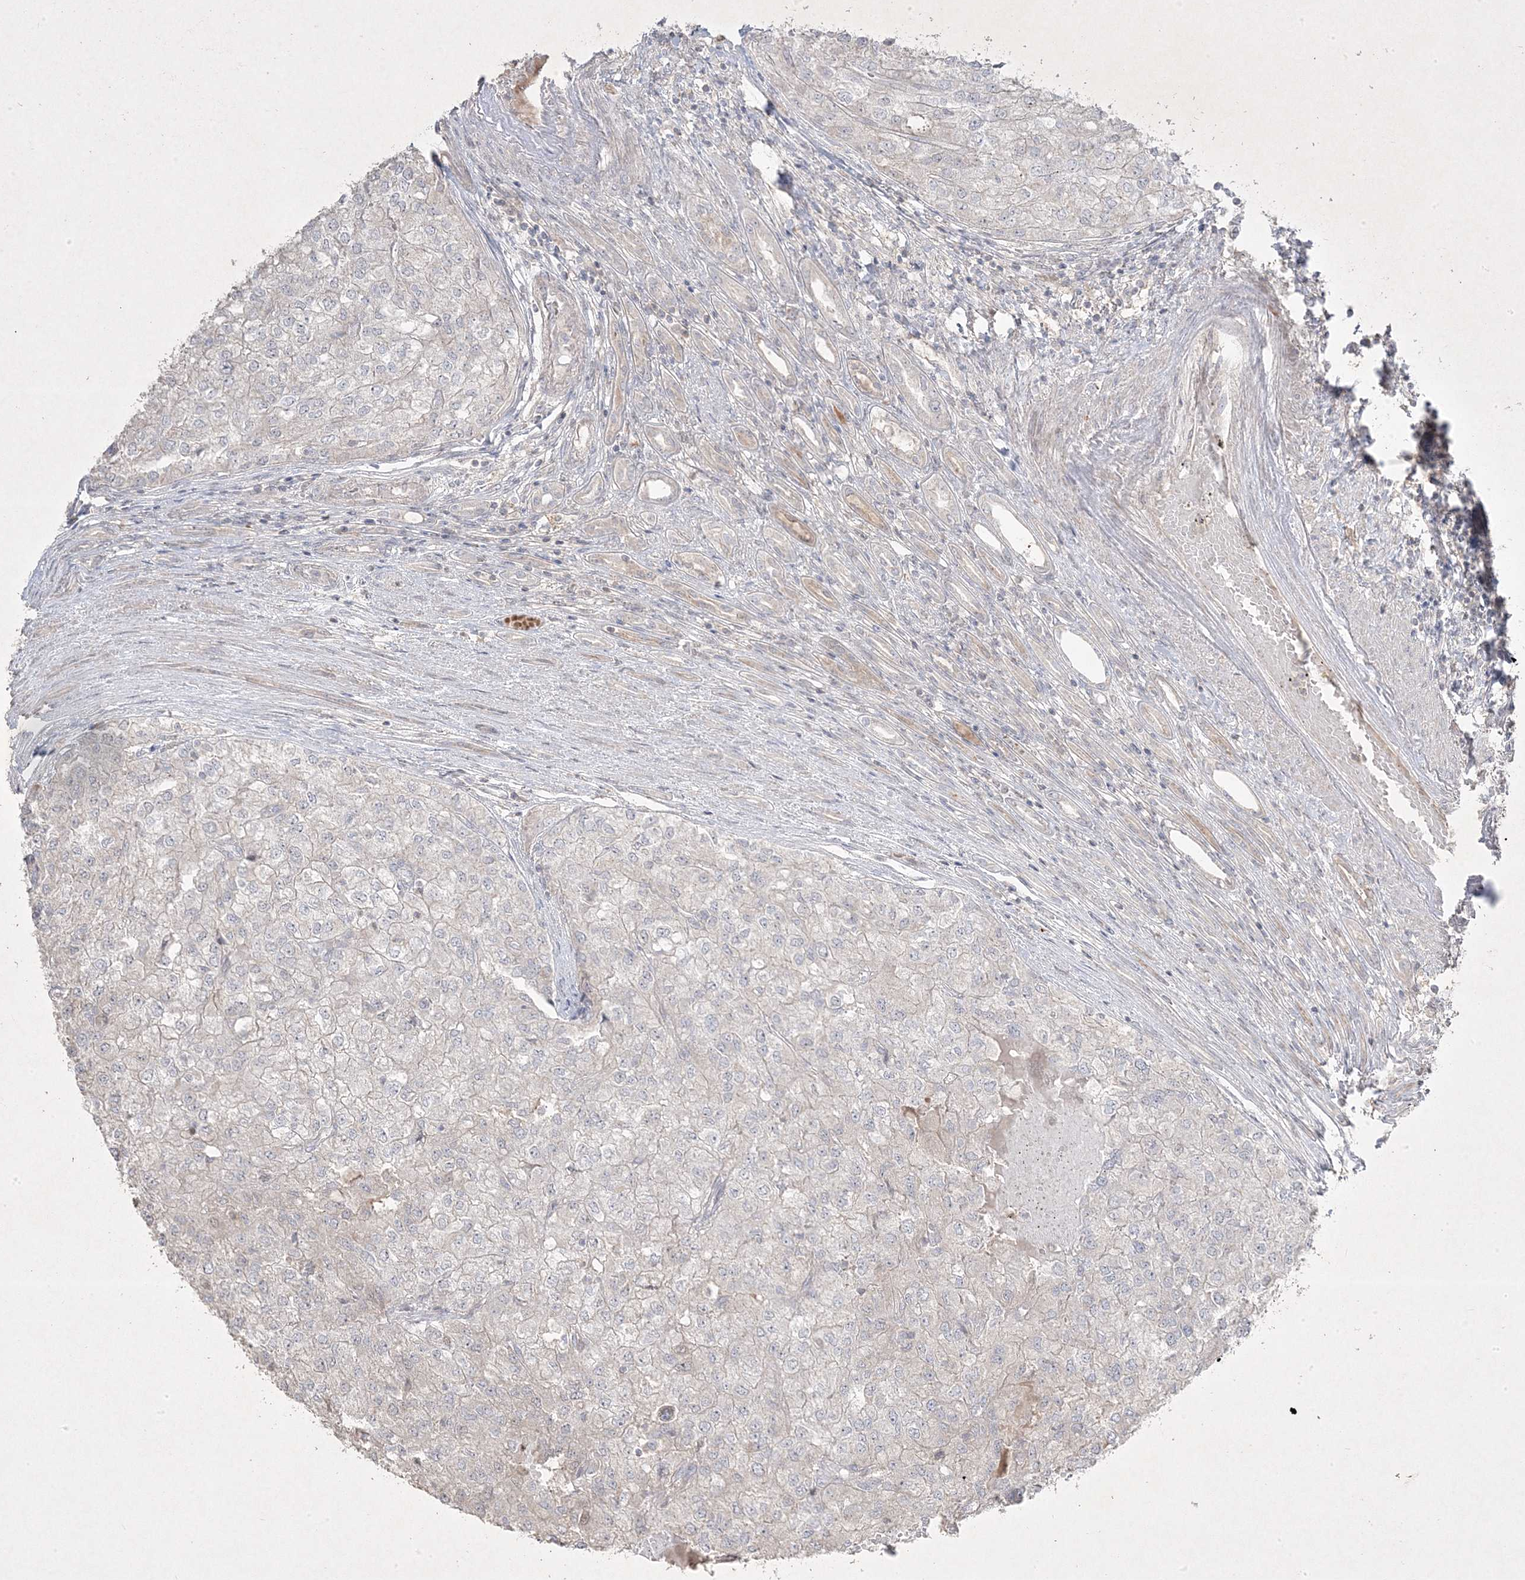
{"staining": {"intensity": "negative", "quantity": "none", "location": "none"}, "tissue": "renal cancer", "cell_type": "Tumor cells", "image_type": "cancer", "snomed": [{"axis": "morphology", "description": "Adenocarcinoma, NOS"}, {"axis": "topography", "description": "Kidney"}], "caption": "This photomicrograph is of renal cancer stained with IHC to label a protein in brown with the nuclei are counter-stained blue. There is no positivity in tumor cells.", "gene": "RGL4", "patient": {"sex": "female", "age": 54}}